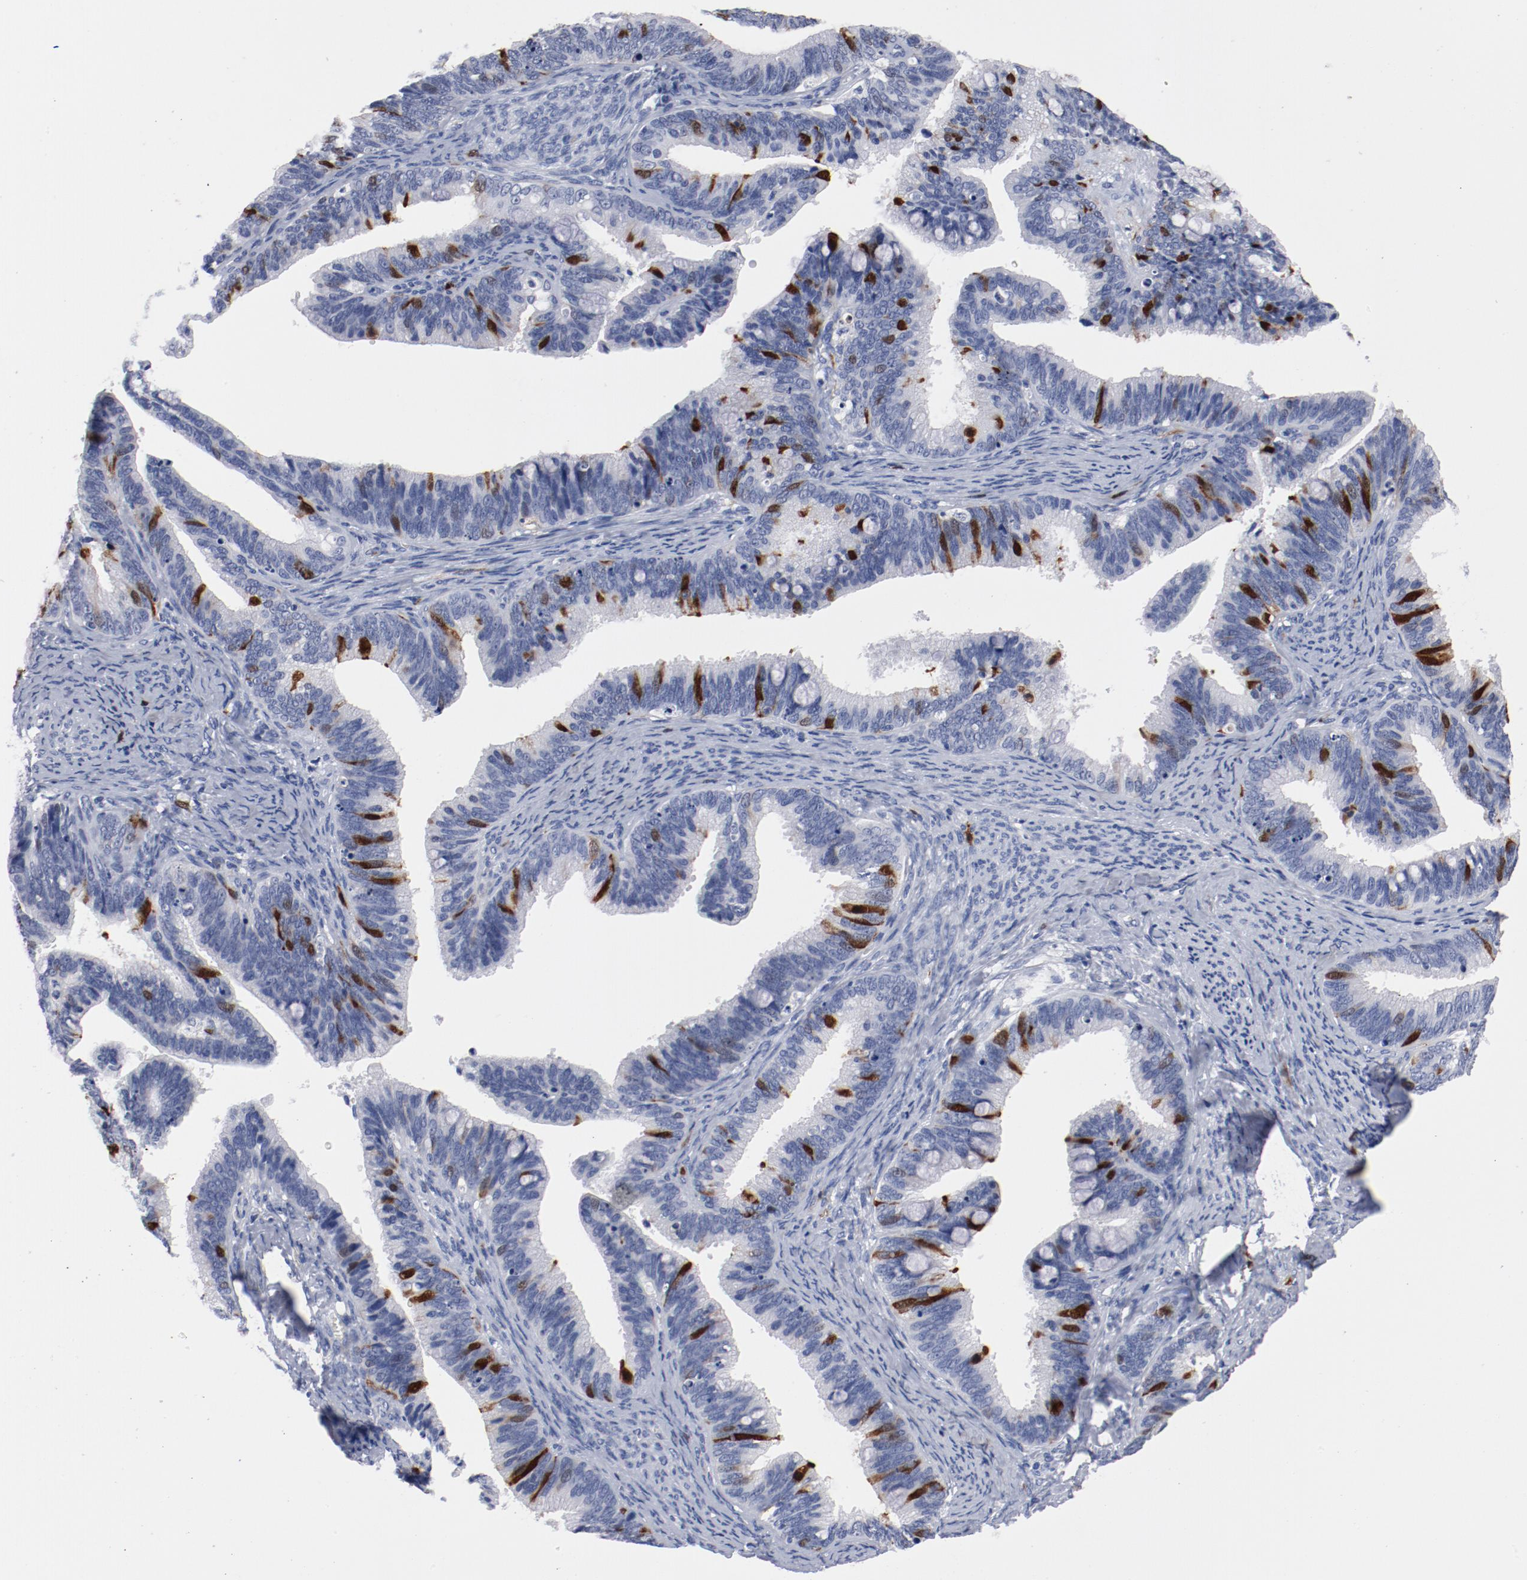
{"staining": {"intensity": "strong", "quantity": "<25%", "location": "nuclear"}, "tissue": "cervical cancer", "cell_type": "Tumor cells", "image_type": "cancer", "snomed": [{"axis": "morphology", "description": "Adenocarcinoma, NOS"}, {"axis": "topography", "description": "Cervix"}], "caption": "Immunohistochemistry (IHC) photomicrograph of cervical cancer (adenocarcinoma) stained for a protein (brown), which reveals medium levels of strong nuclear staining in about <25% of tumor cells.", "gene": "CDC20", "patient": {"sex": "female", "age": 47}}